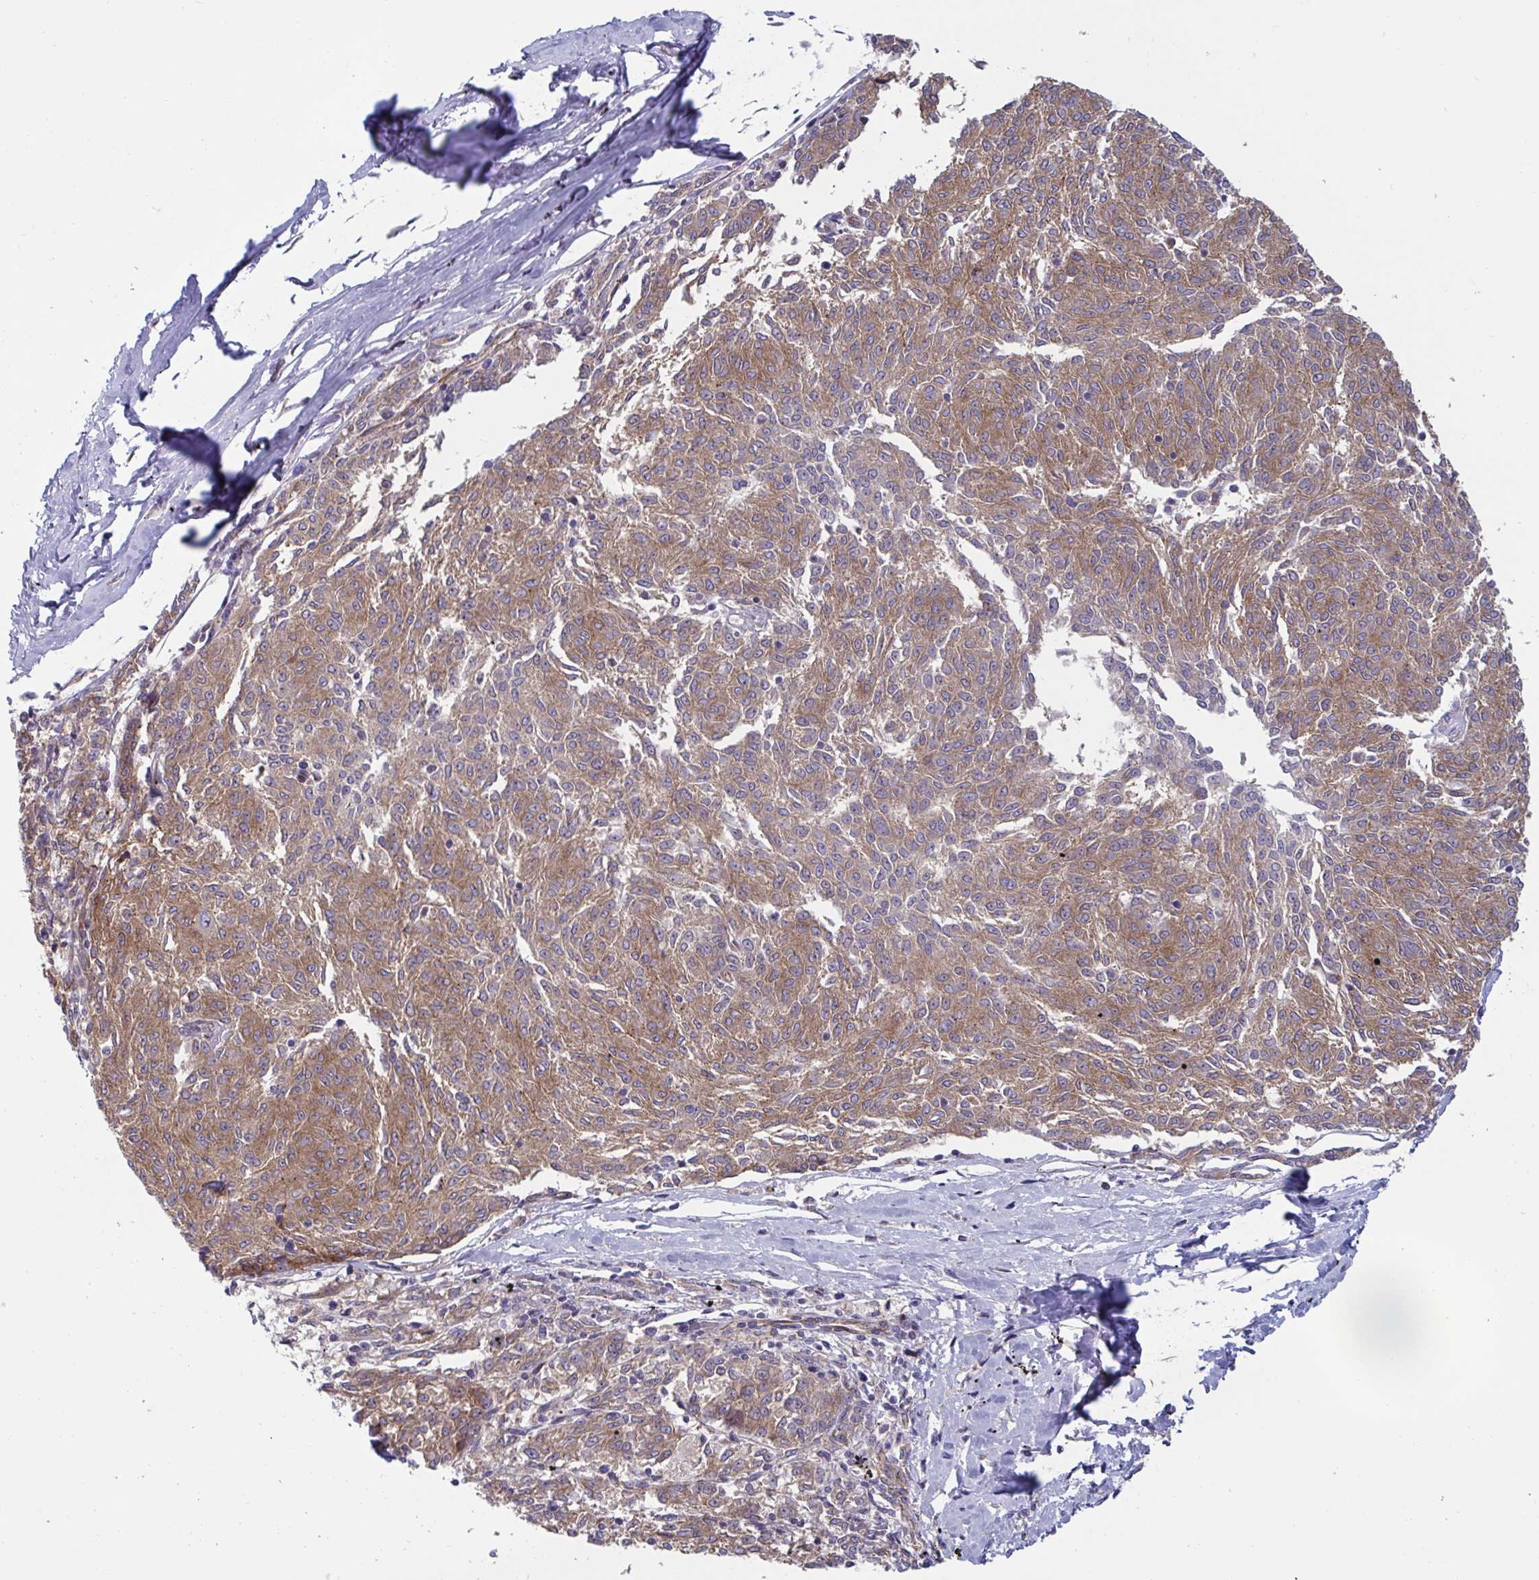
{"staining": {"intensity": "moderate", "quantity": ">75%", "location": "cytoplasmic/membranous"}, "tissue": "melanoma", "cell_type": "Tumor cells", "image_type": "cancer", "snomed": [{"axis": "morphology", "description": "Malignant melanoma, NOS"}, {"axis": "topography", "description": "Skin"}], "caption": "A brown stain highlights moderate cytoplasmic/membranous expression of a protein in human malignant melanoma tumor cells.", "gene": "SLC9A6", "patient": {"sex": "female", "age": 72}}